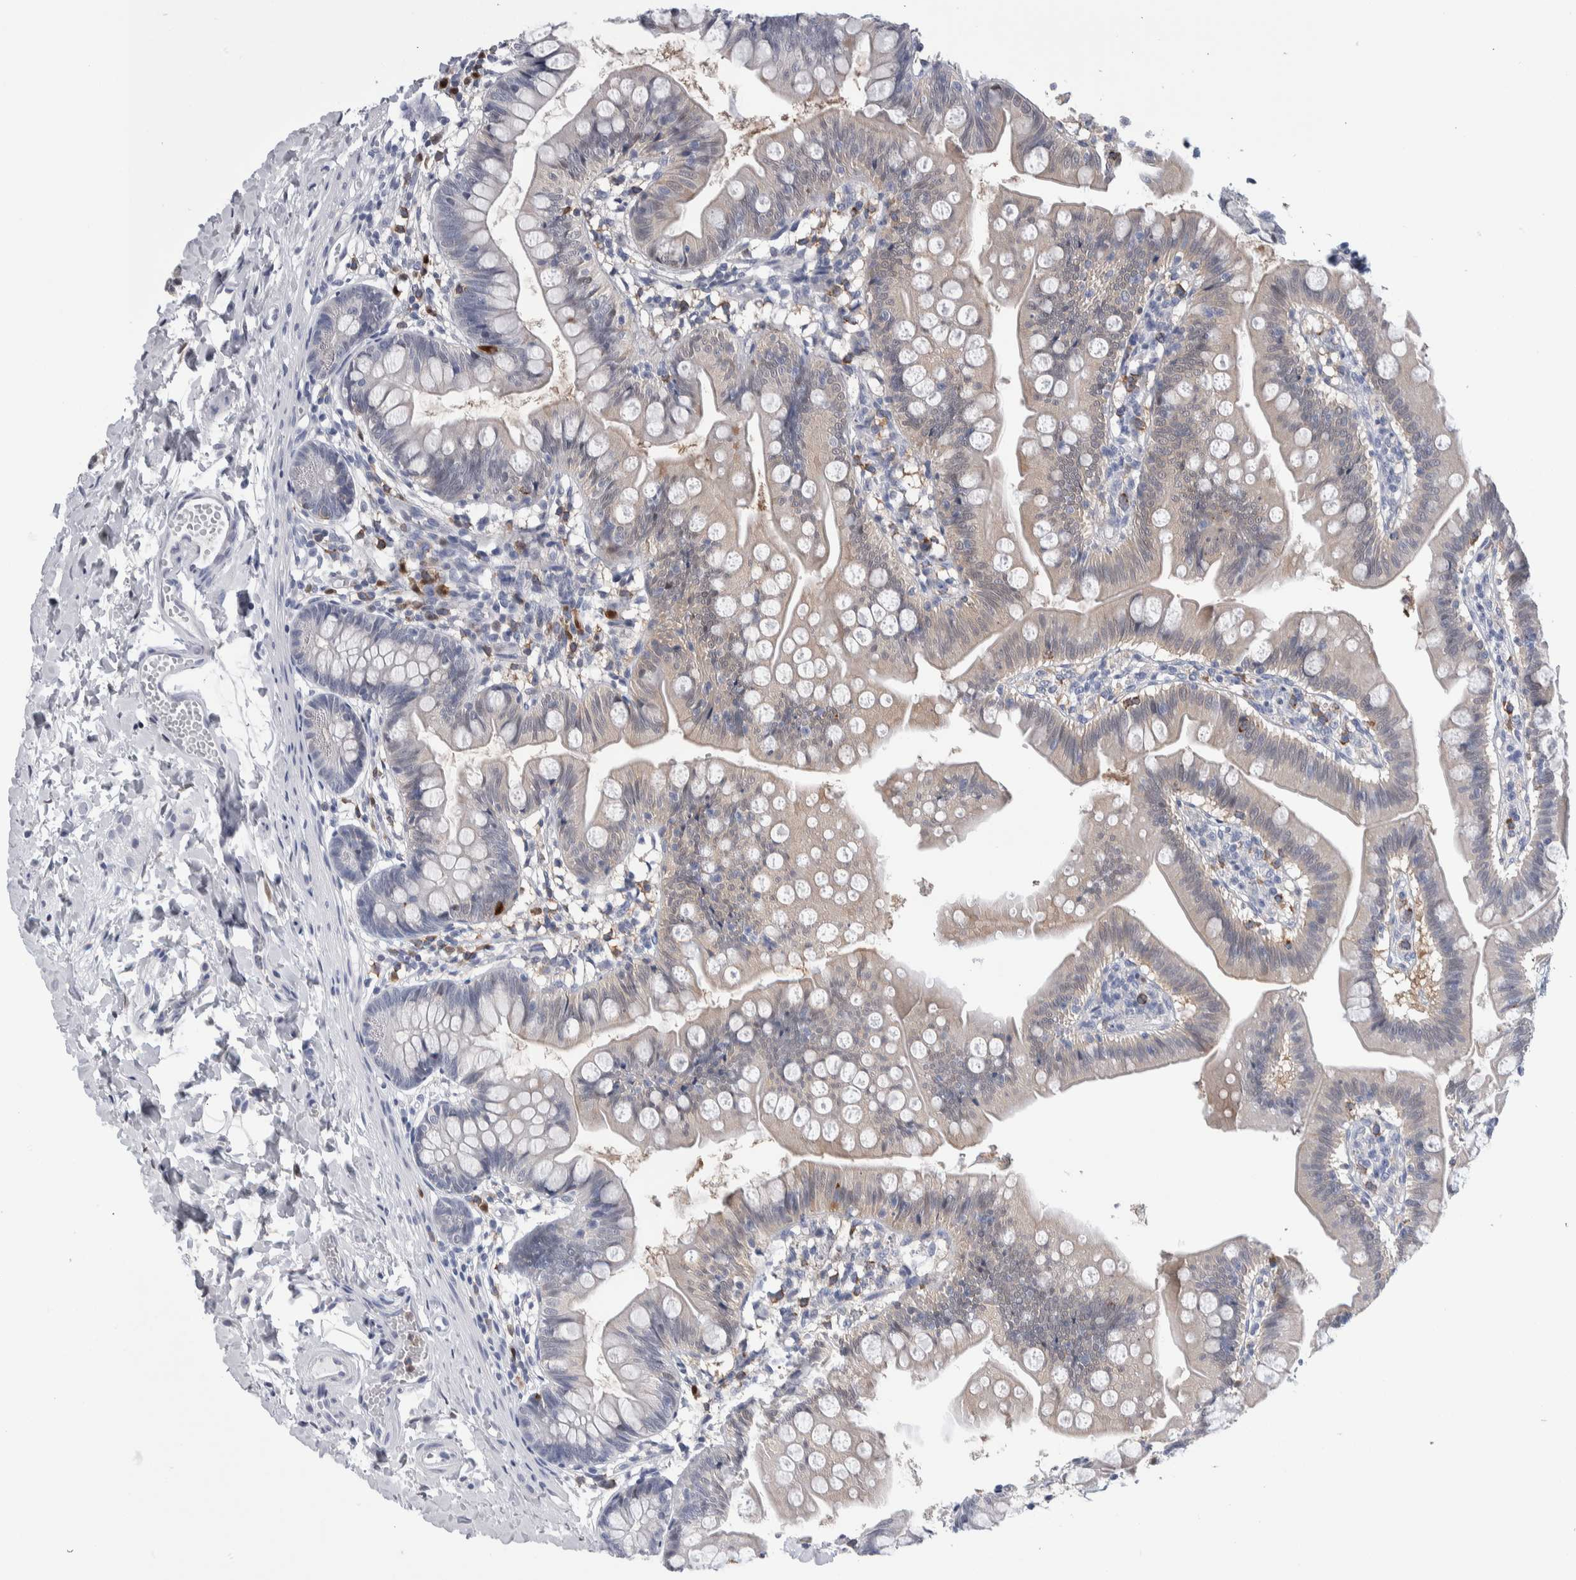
{"staining": {"intensity": "weak", "quantity": "<25%", "location": "cytoplasmic/membranous"}, "tissue": "small intestine", "cell_type": "Glandular cells", "image_type": "normal", "snomed": [{"axis": "morphology", "description": "Normal tissue, NOS"}, {"axis": "topography", "description": "Small intestine"}], "caption": "Protein analysis of normal small intestine demonstrates no significant positivity in glandular cells.", "gene": "LURAP1L", "patient": {"sex": "male", "age": 7}}